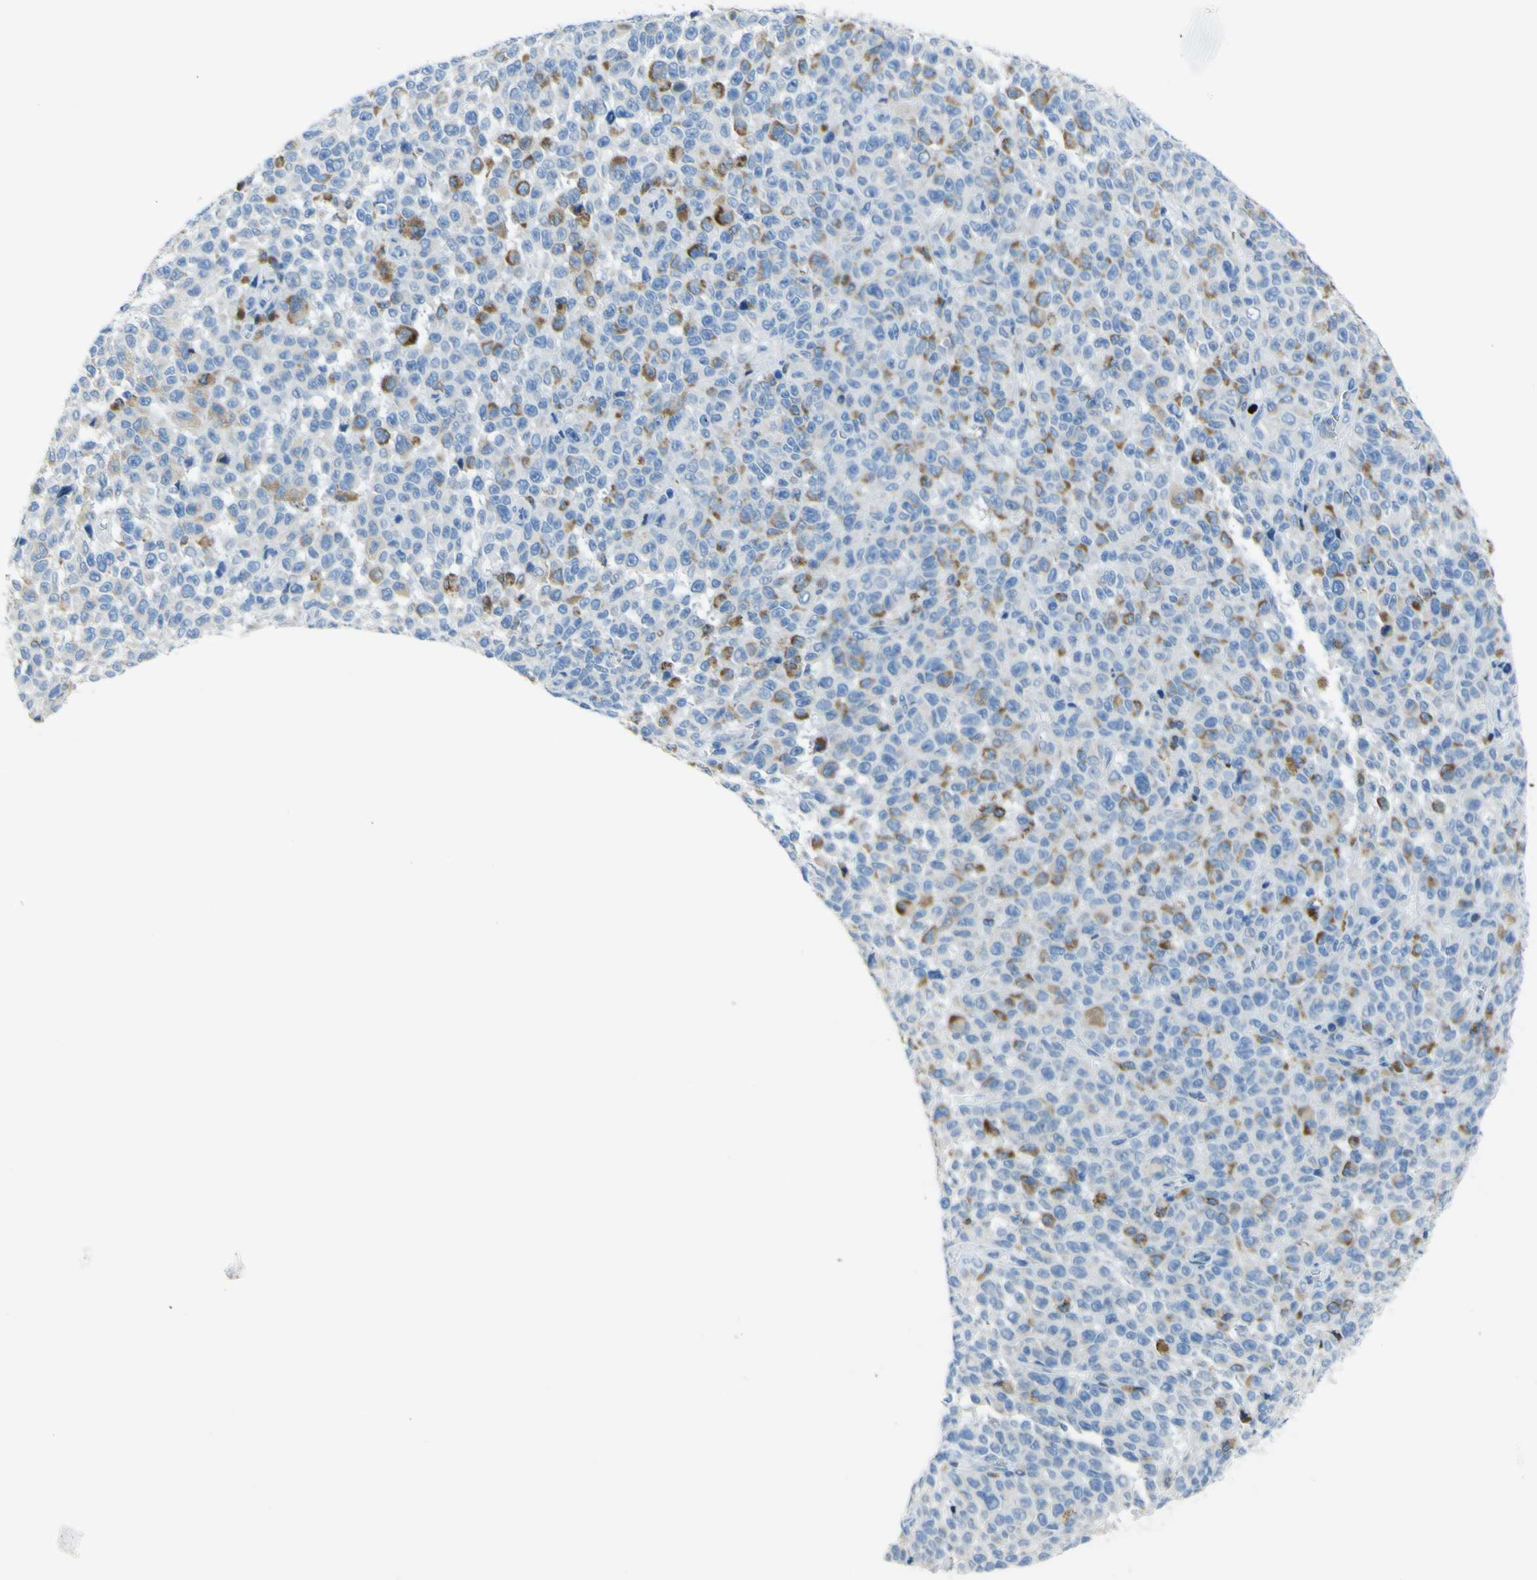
{"staining": {"intensity": "moderate", "quantity": "<25%", "location": "cytoplasmic/membranous"}, "tissue": "melanoma", "cell_type": "Tumor cells", "image_type": "cancer", "snomed": [{"axis": "morphology", "description": "Malignant melanoma, NOS"}, {"axis": "topography", "description": "Skin"}], "caption": "There is low levels of moderate cytoplasmic/membranous positivity in tumor cells of malignant melanoma, as demonstrated by immunohistochemical staining (brown color).", "gene": "ACSL1", "patient": {"sex": "female", "age": 82}}